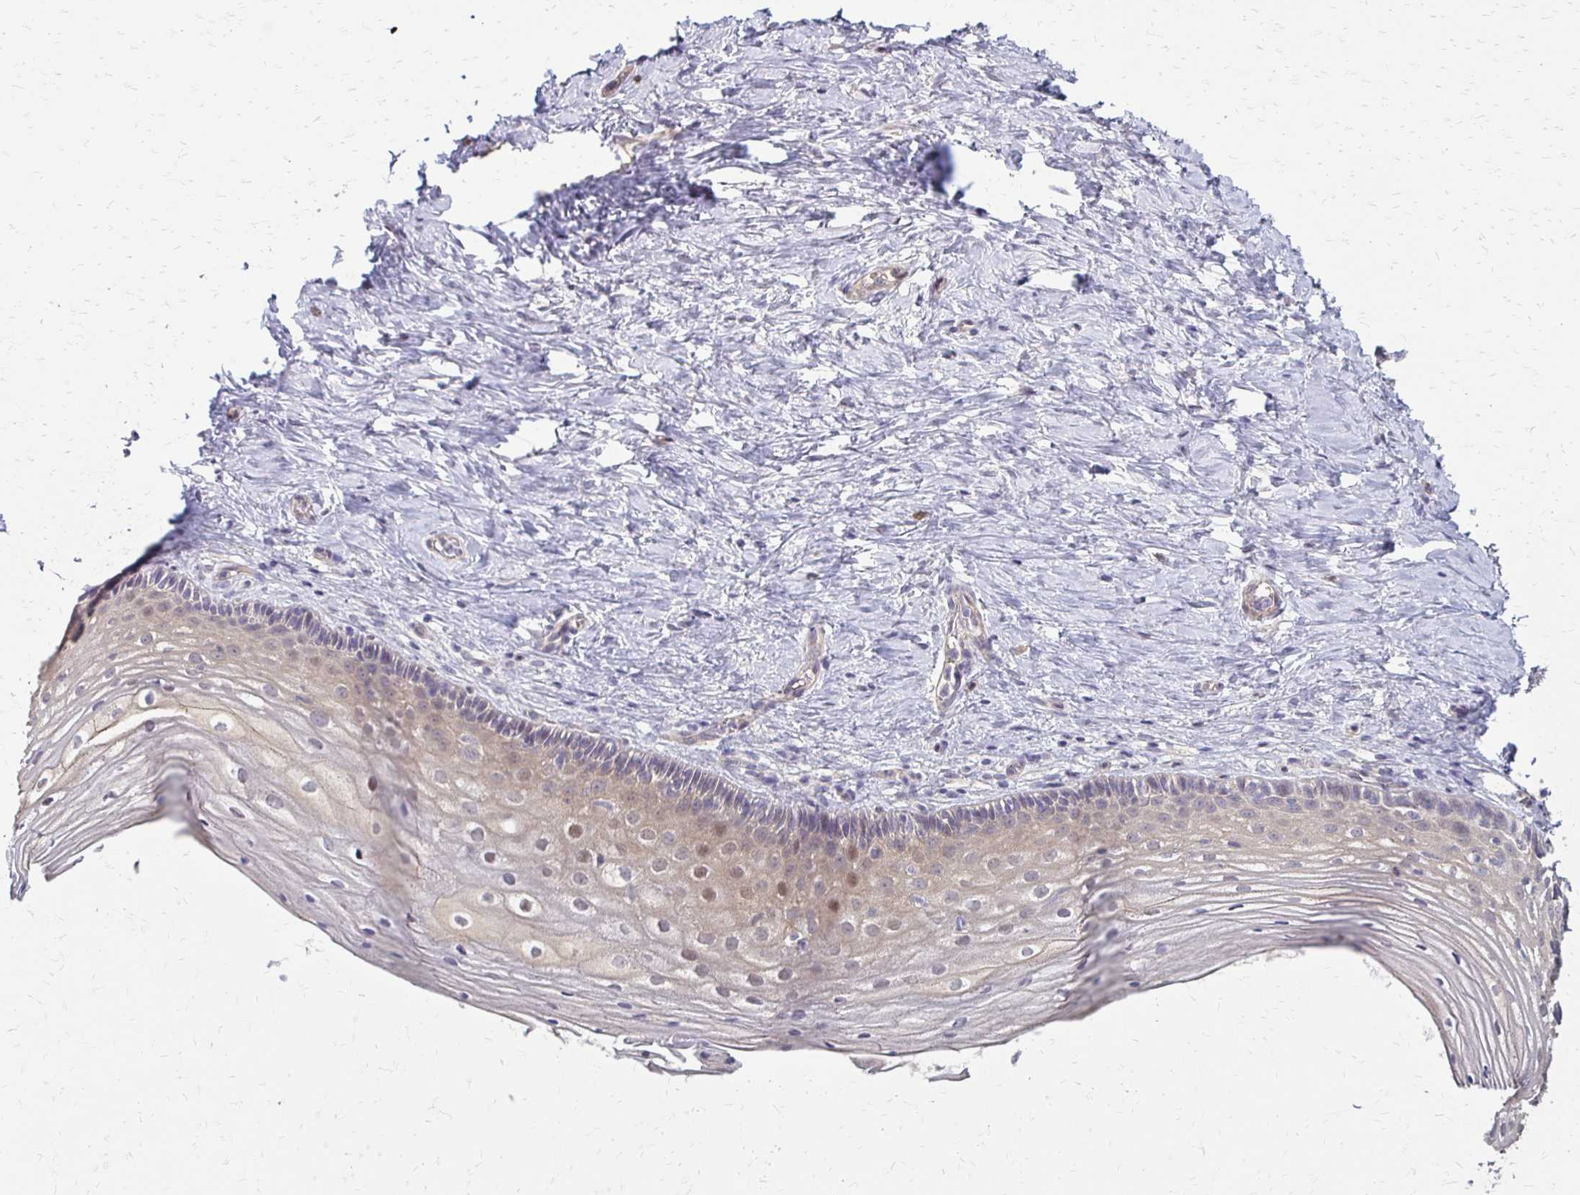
{"staining": {"intensity": "weak", "quantity": "<25%", "location": "cytoplasmic/membranous"}, "tissue": "vagina", "cell_type": "Squamous epithelial cells", "image_type": "normal", "snomed": [{"axis": "morphology", "description": "Normal tissue, NOS"}, {"axis": "topography", "description": "Vagina"}], "caption": "Immunohistochemistry of normal vagina exhibits no staining in squamous epithelial cells. (Immunohistochemistry, brightfield microscopy, high magnification).", "gene": "CFL2", "patient": {"sex": "female", "age": 45}}